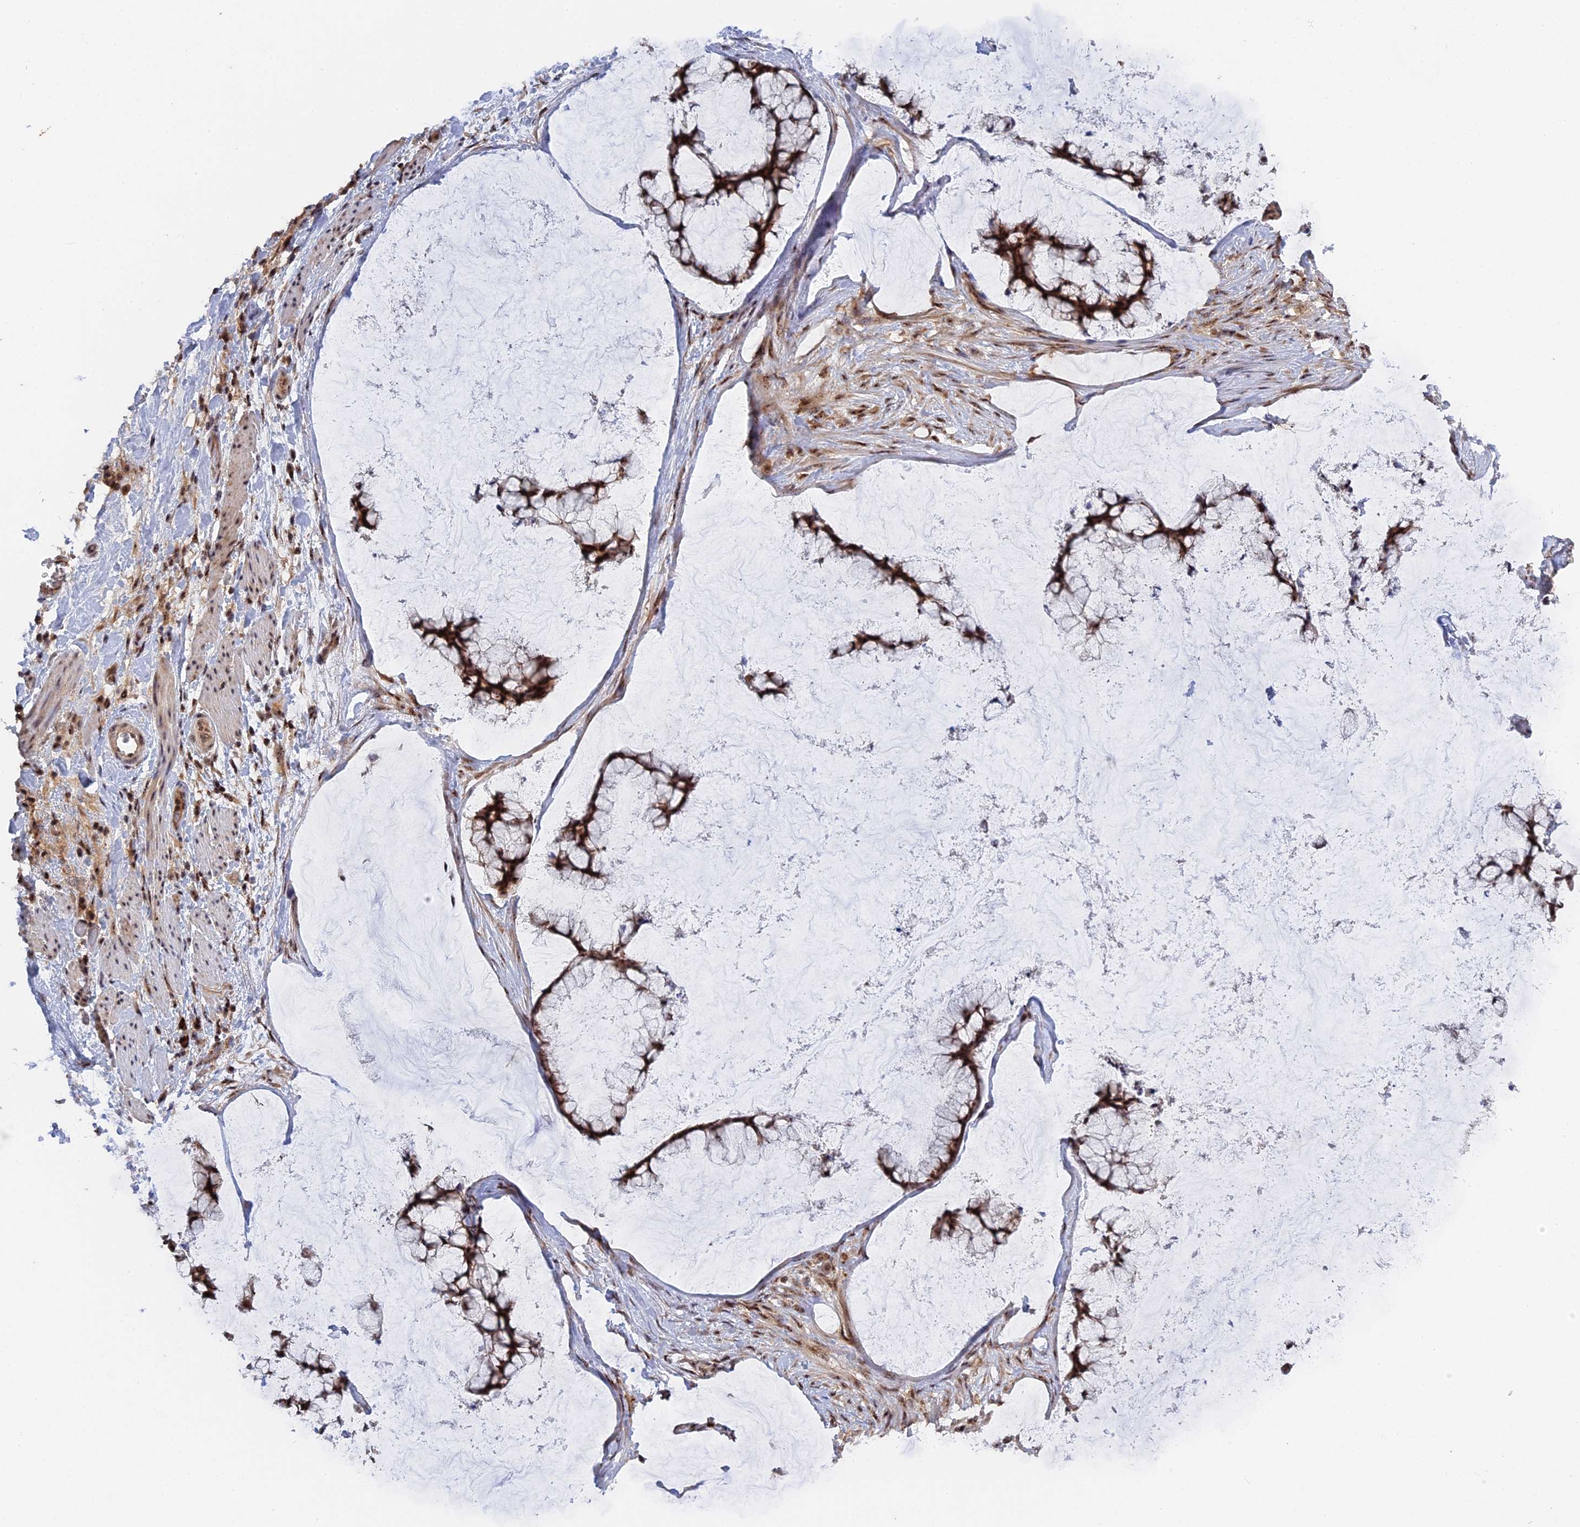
{"staining": {"intensity": "strong", "quantity": ">75%", "location": "nuclear"}, "tissue": "ovarian cancer", "cell_type": "Tumor cells", "image_type": "cancer", "snomed": [{"axis": "morphology", "description": "Cystadenocarcinoma, mucinous, NOS"}, {"axis": "topography", "description": "Ovary"}], "caption": "Tumor cells display high levels of strong nuclear expression in approximately >75% of cells in ovarian cancer. The protein of interest is stained brown, and the nuclei are stained in blue (DAB IHC with brightfield microscopy, high magnification).", "gene": "TAB1", "patient": {"sex": "female", "age": 42}}